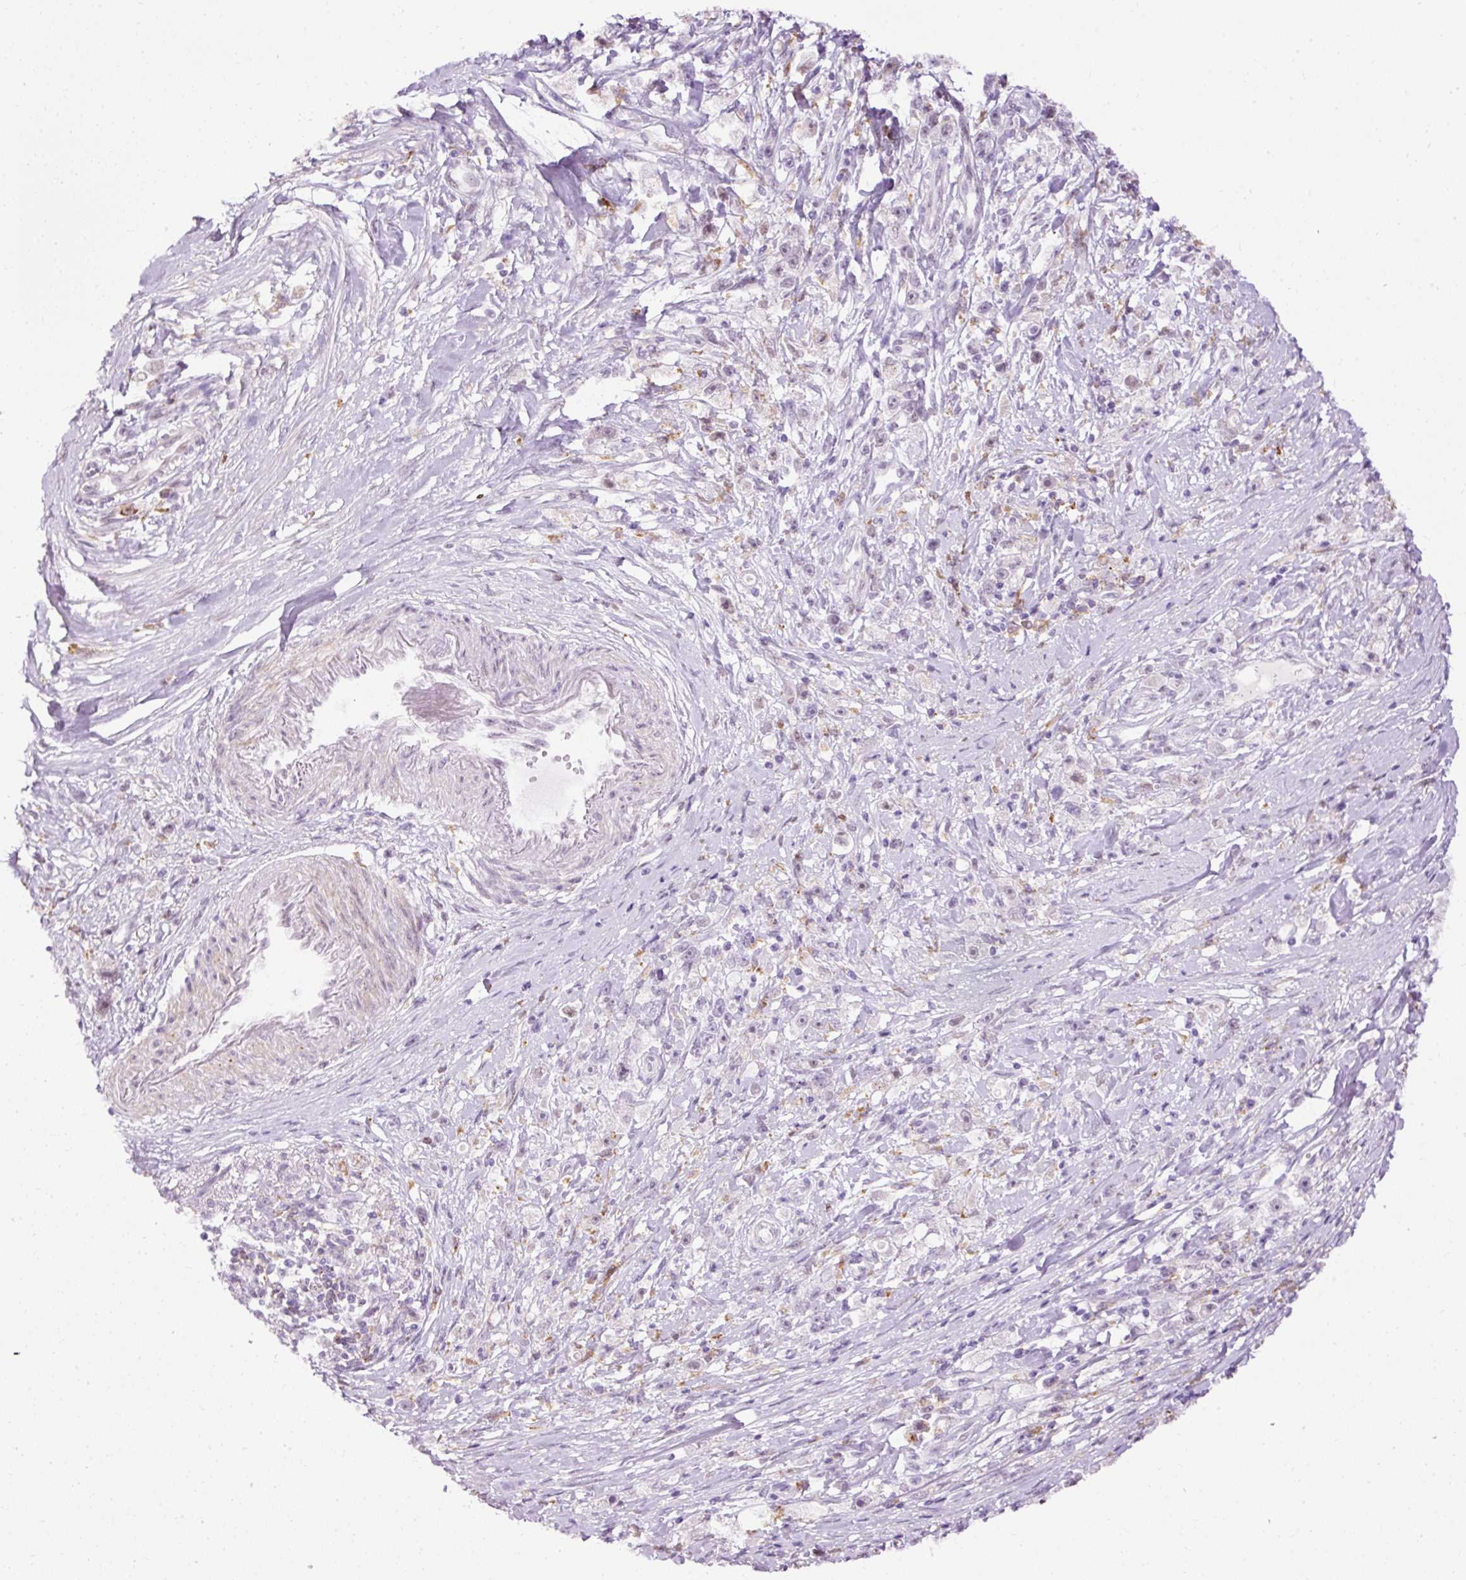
{"staining": {"intensity": "negative", "quantity": "none", "location": "none"}, "tissue": "stomach cancer", "cell_type": "Tumor cells", "image_type": "cancer", "snomed": [{"axis": "morphology", "description": "Adenocarcinoma, NOS"}, {"axis": "topography", "description": "Stomach"}], "caption": "Immunohistochemistry histopathology image of human stomach cancer (adenocarcinoma) stained for a protein (brown), which exhibits no positivity in tumor cells. Nuclei are stained in blue.", "gene": "LY86", "patient": {"sex": "female", "age": 59}}